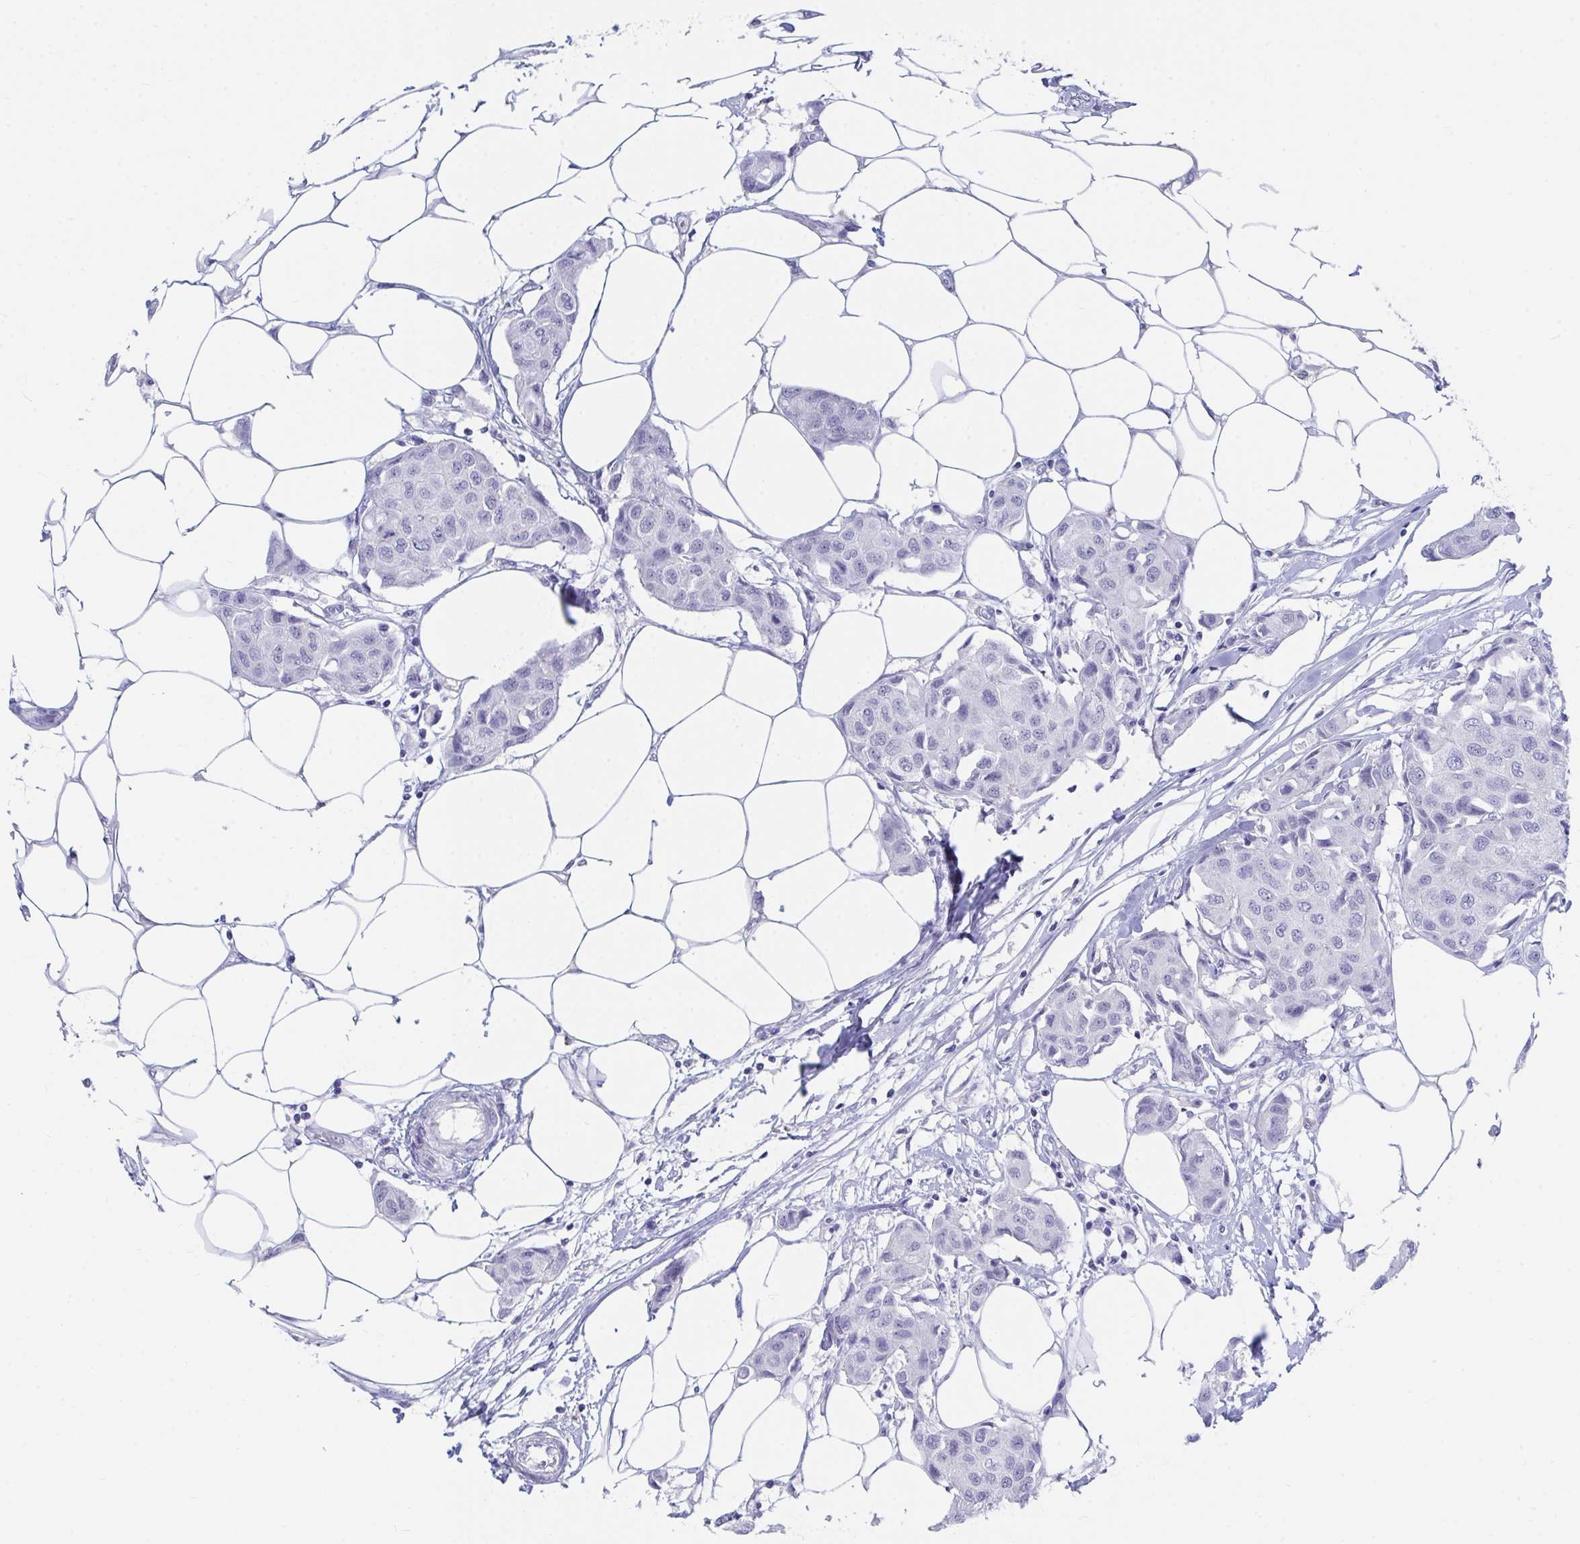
{"staining": {"intensity": "negative", "quantity": "none", "location": "none"}, "tissue": "breast cancer", "cell_type": "Tumor cells", "image_type": "cancer", "snomed": [{"axis": "morphology", "description": "Duct carcinoma"}, {"axis": "topography", "description": "Breast"}, {"axis": "topography", "description": "Lymph node"}], "caption": "Immunohistochemistry (IHC) histopathology image of neoplastic tissue: human infiltrating ductal carcinoma (breast) stained with DAB (3,3'-diaminobenzidine) exhibits no significant protein expression in tumor cells.", "gene": "DAOA", "patient": {"sex": "female", "age": 80}}